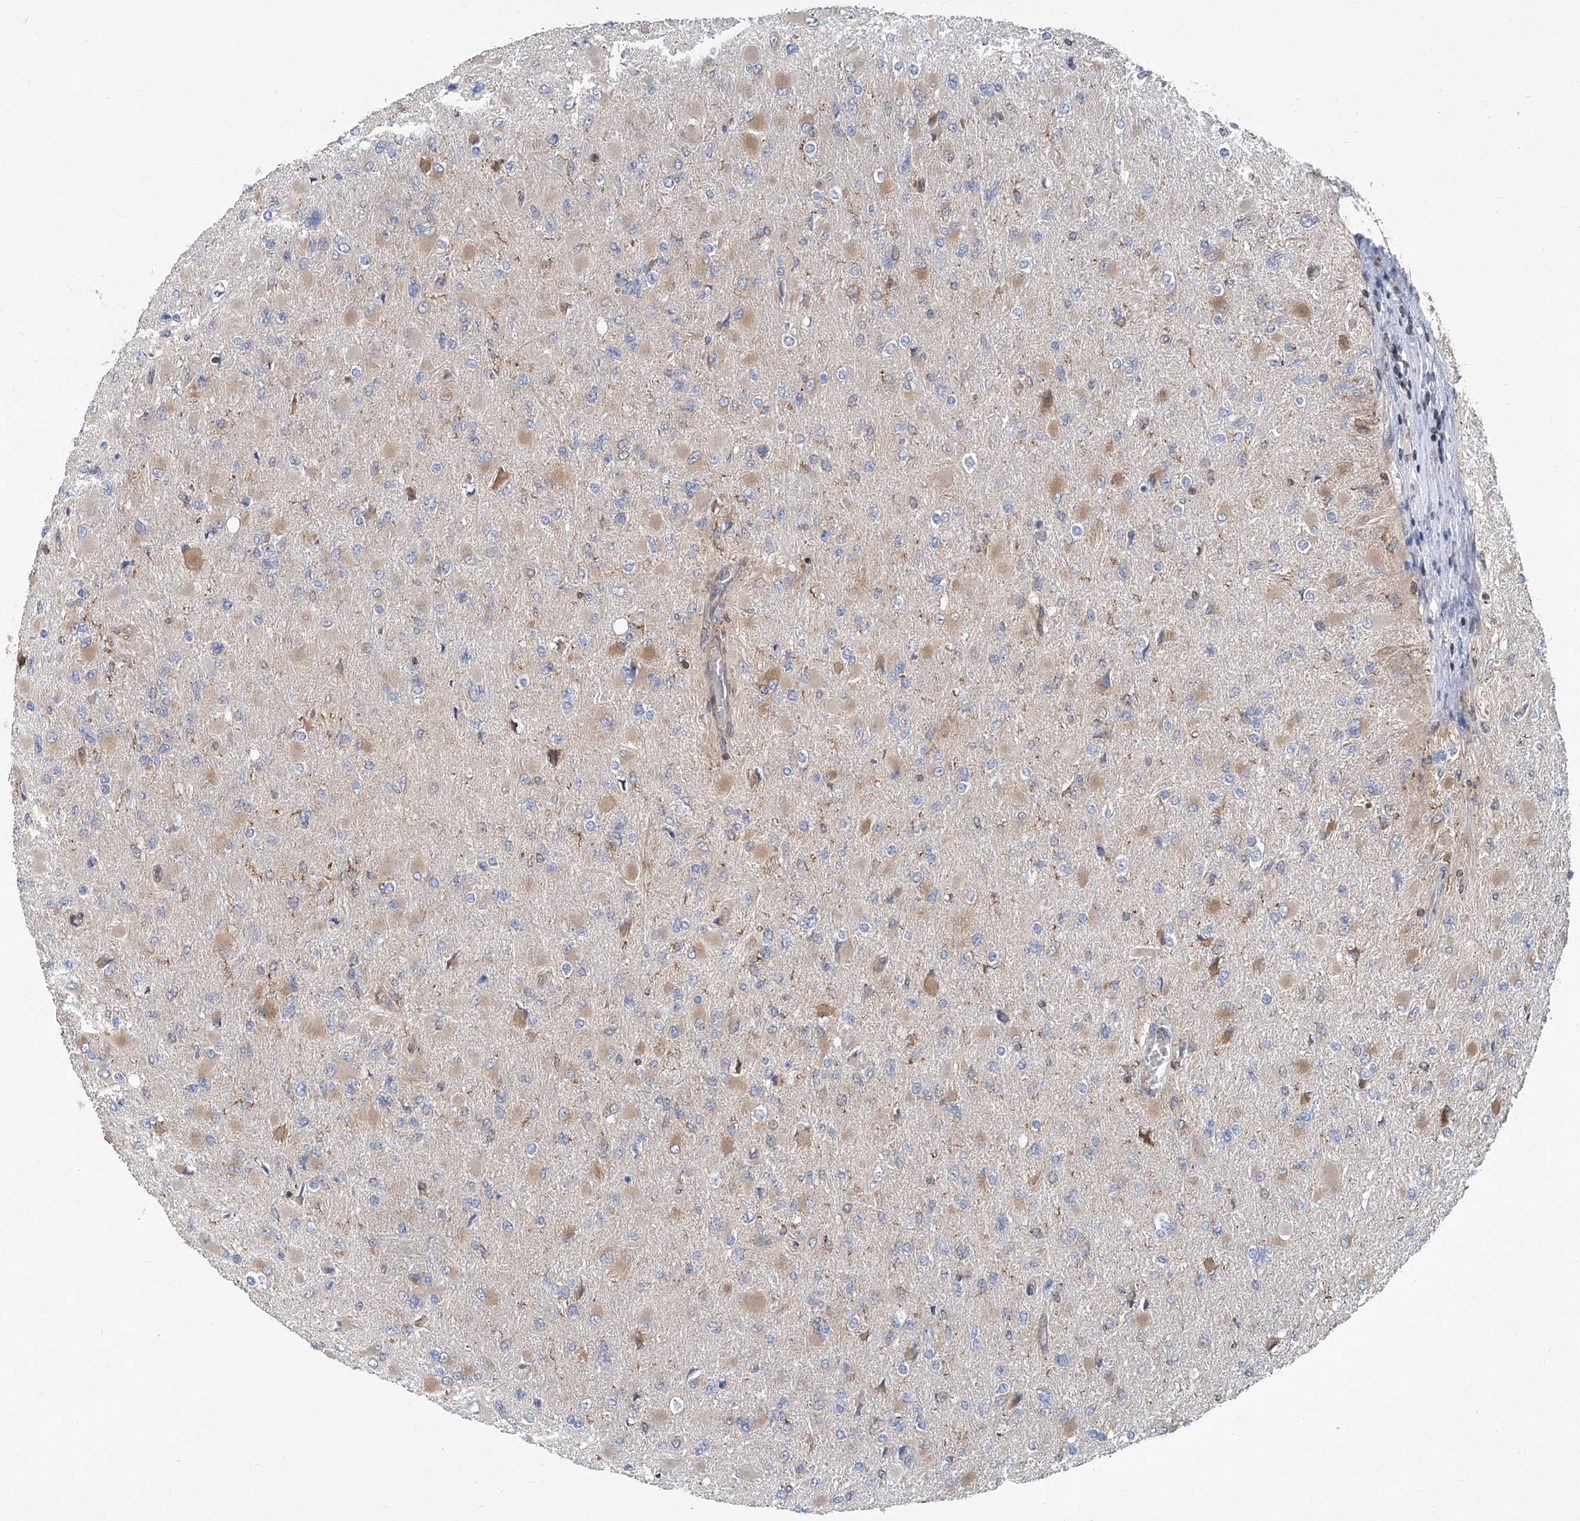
{"staining": {"intensity": "negative", "quantity": "none", "location": "none"}, "tissue": "glioma", "cell_type": "Tumor cells", "image_type": "cancer", "snomed": [{"axis": "morphology", "description": "Glioma, malignant, High grade"}, {"axis": "topography", "description": "Cerebral cortex"}], "caption": "Glioma stained for a protein using IHC demonstrates no expression tumor cells.", "gene": "TRIM38", "patient": {"sex": "female", "age": 36}}